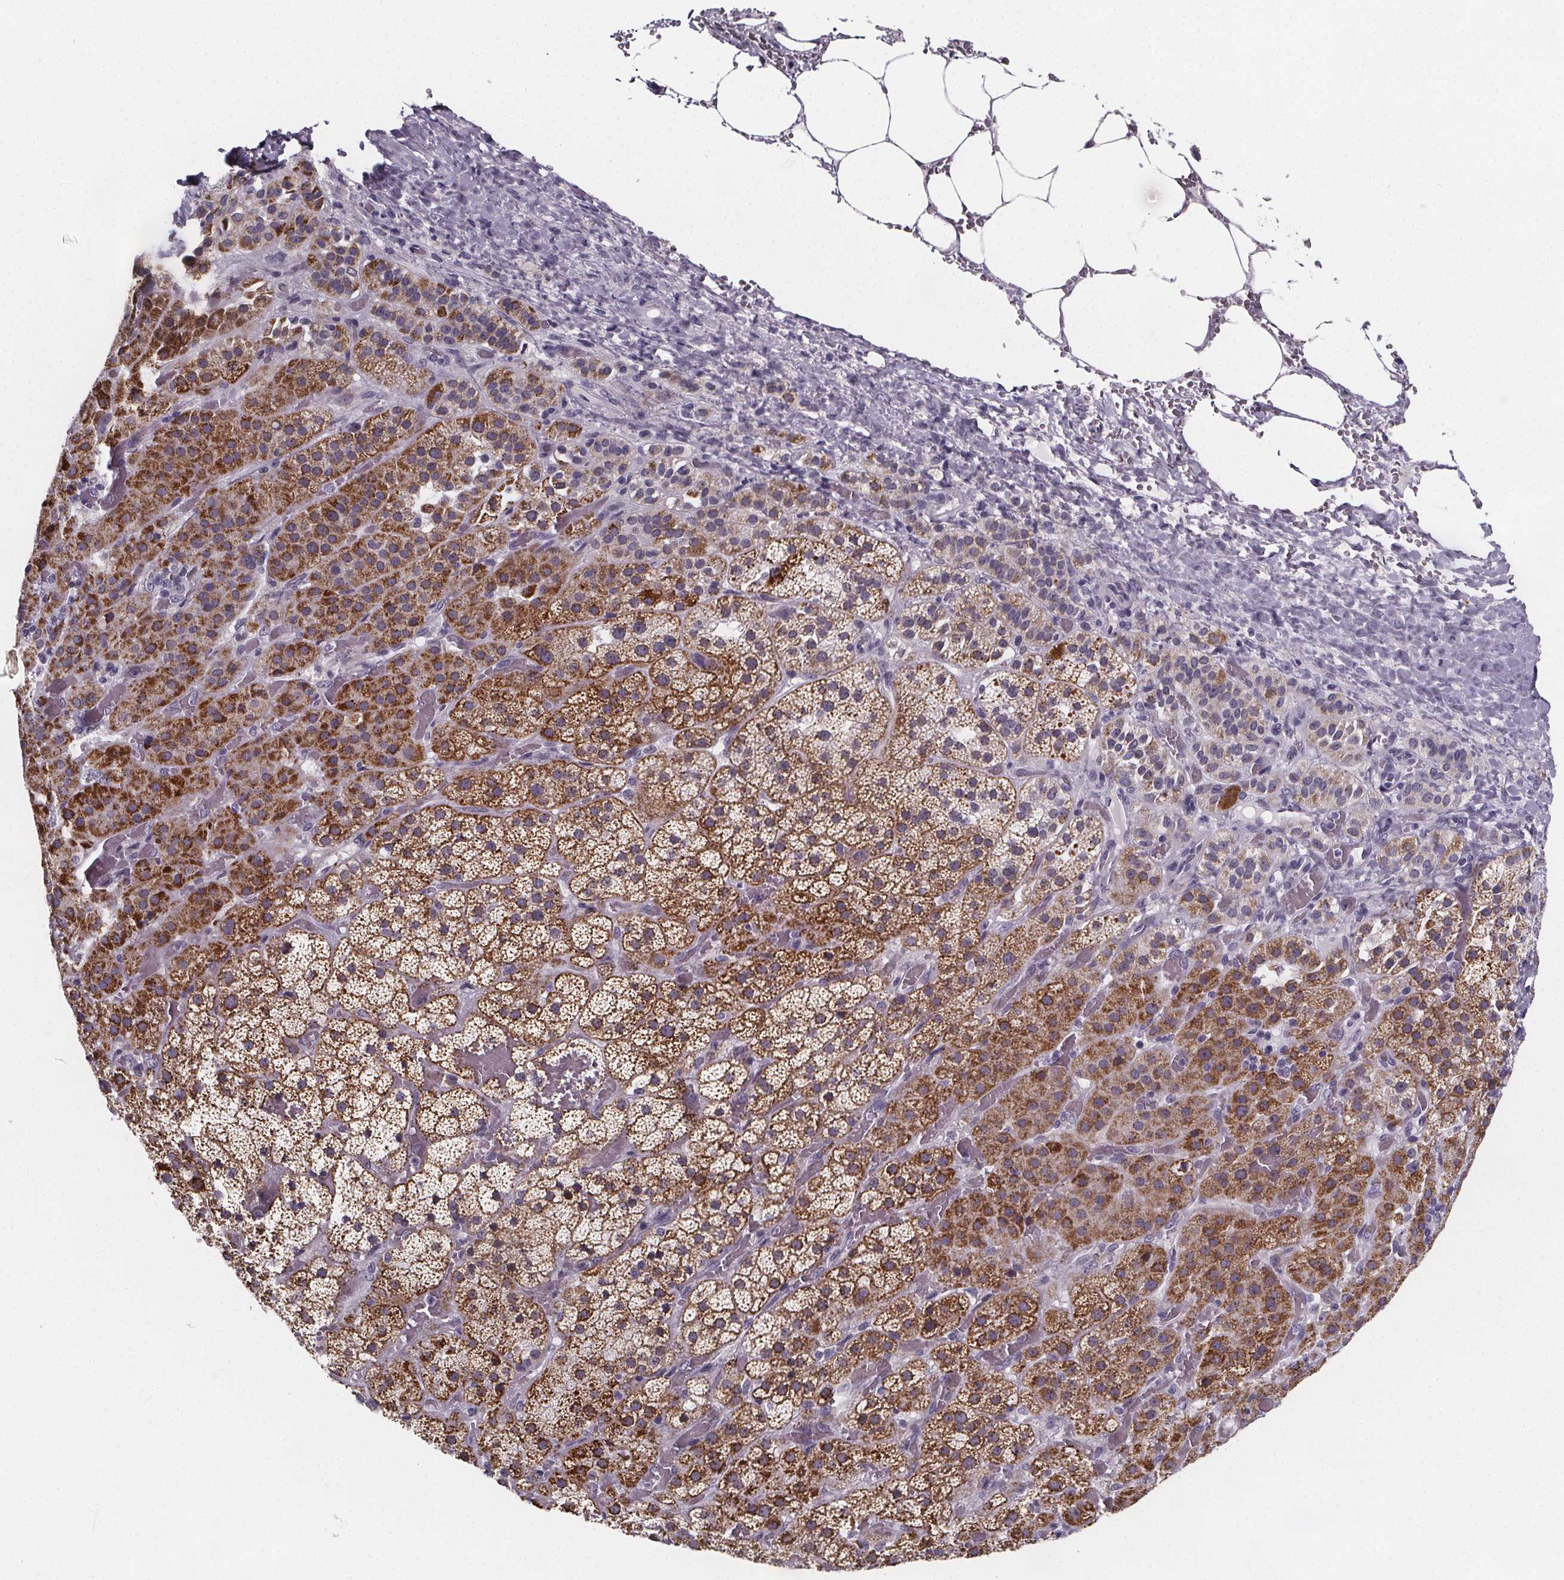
{"staining": {"intensity": "moderate", "quantity": "25%-75%", "location": "cytoplasmic/membranous"}, "tissue": "adrenal gland", "cell_type": "Glandular cells", "image_type": "normal", "snomed": [{"axis": "morphology", "description": "Normal tissue, NOS"}, {"axis": "topography", "description": "Adrenal gland"}], "caption": "Immunohistochemistry histopathology image of normal human adrenal gland stained for a protein (brown), which exhibits medium levels of moderate cytoplasmic/membranous expression in about 25%-75% of glandular cells.", "gene": "PAH", "patient": {"sex": "male", "age": 57}}